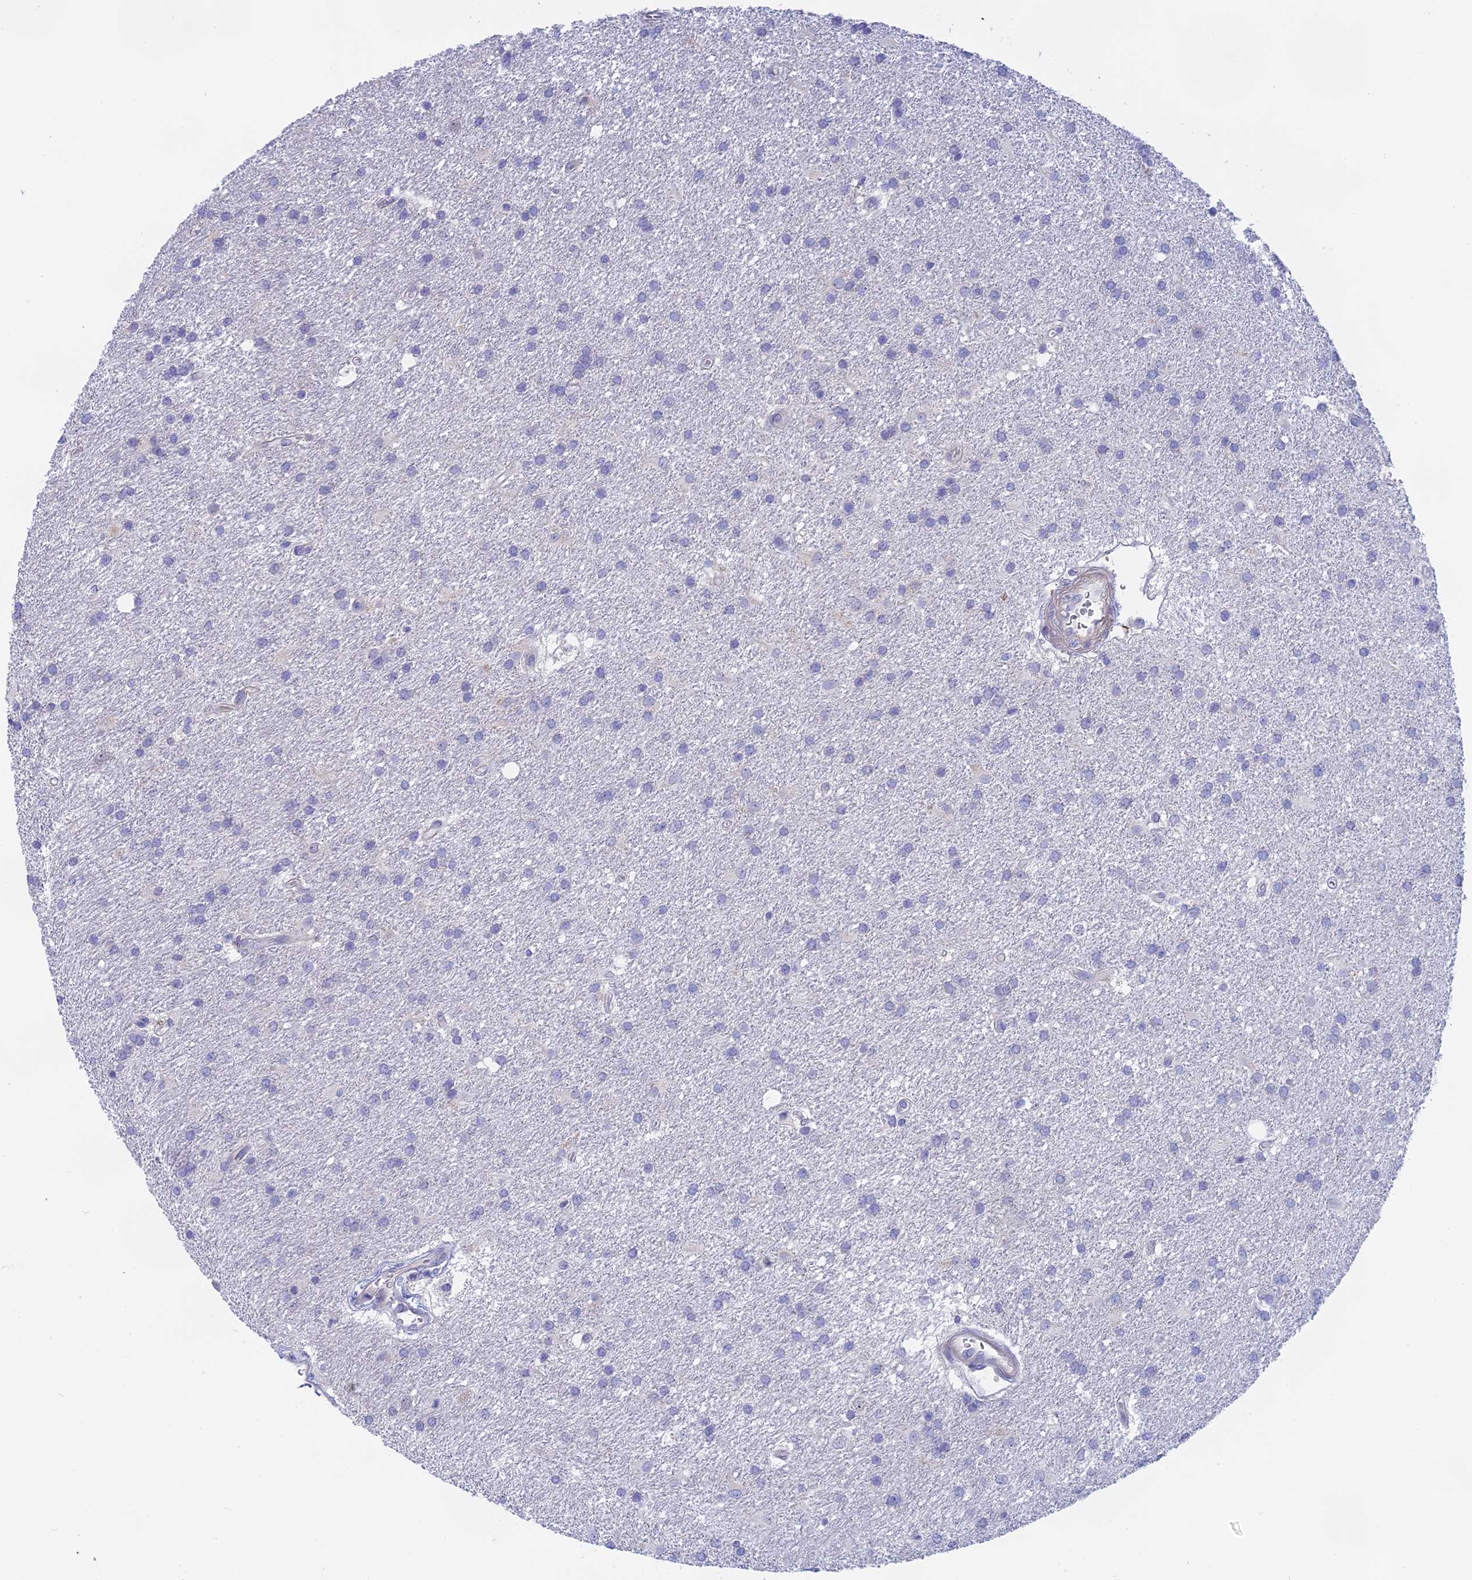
{"staining": {"intensity": "negative", "quantity": "none", "location": "none"}, "tissue": "glioma", "cell_type": "Tumor cells", "image_type": "cancer", "snomed": [{"axis": "morphology", "description": "Glioma, malignant, Low grade"}, {"axis": "topography", "description": "Brain"}], "caption": "A high-resolution micrograph shows IHC staining of glioma, which reveals no significant staining in tumor cells. (DAB immunohistochemistry (IHC) with hematoxylin counter stain).", "gene": "GLB1L", "patient": {"sex": "male", "age": 66}}